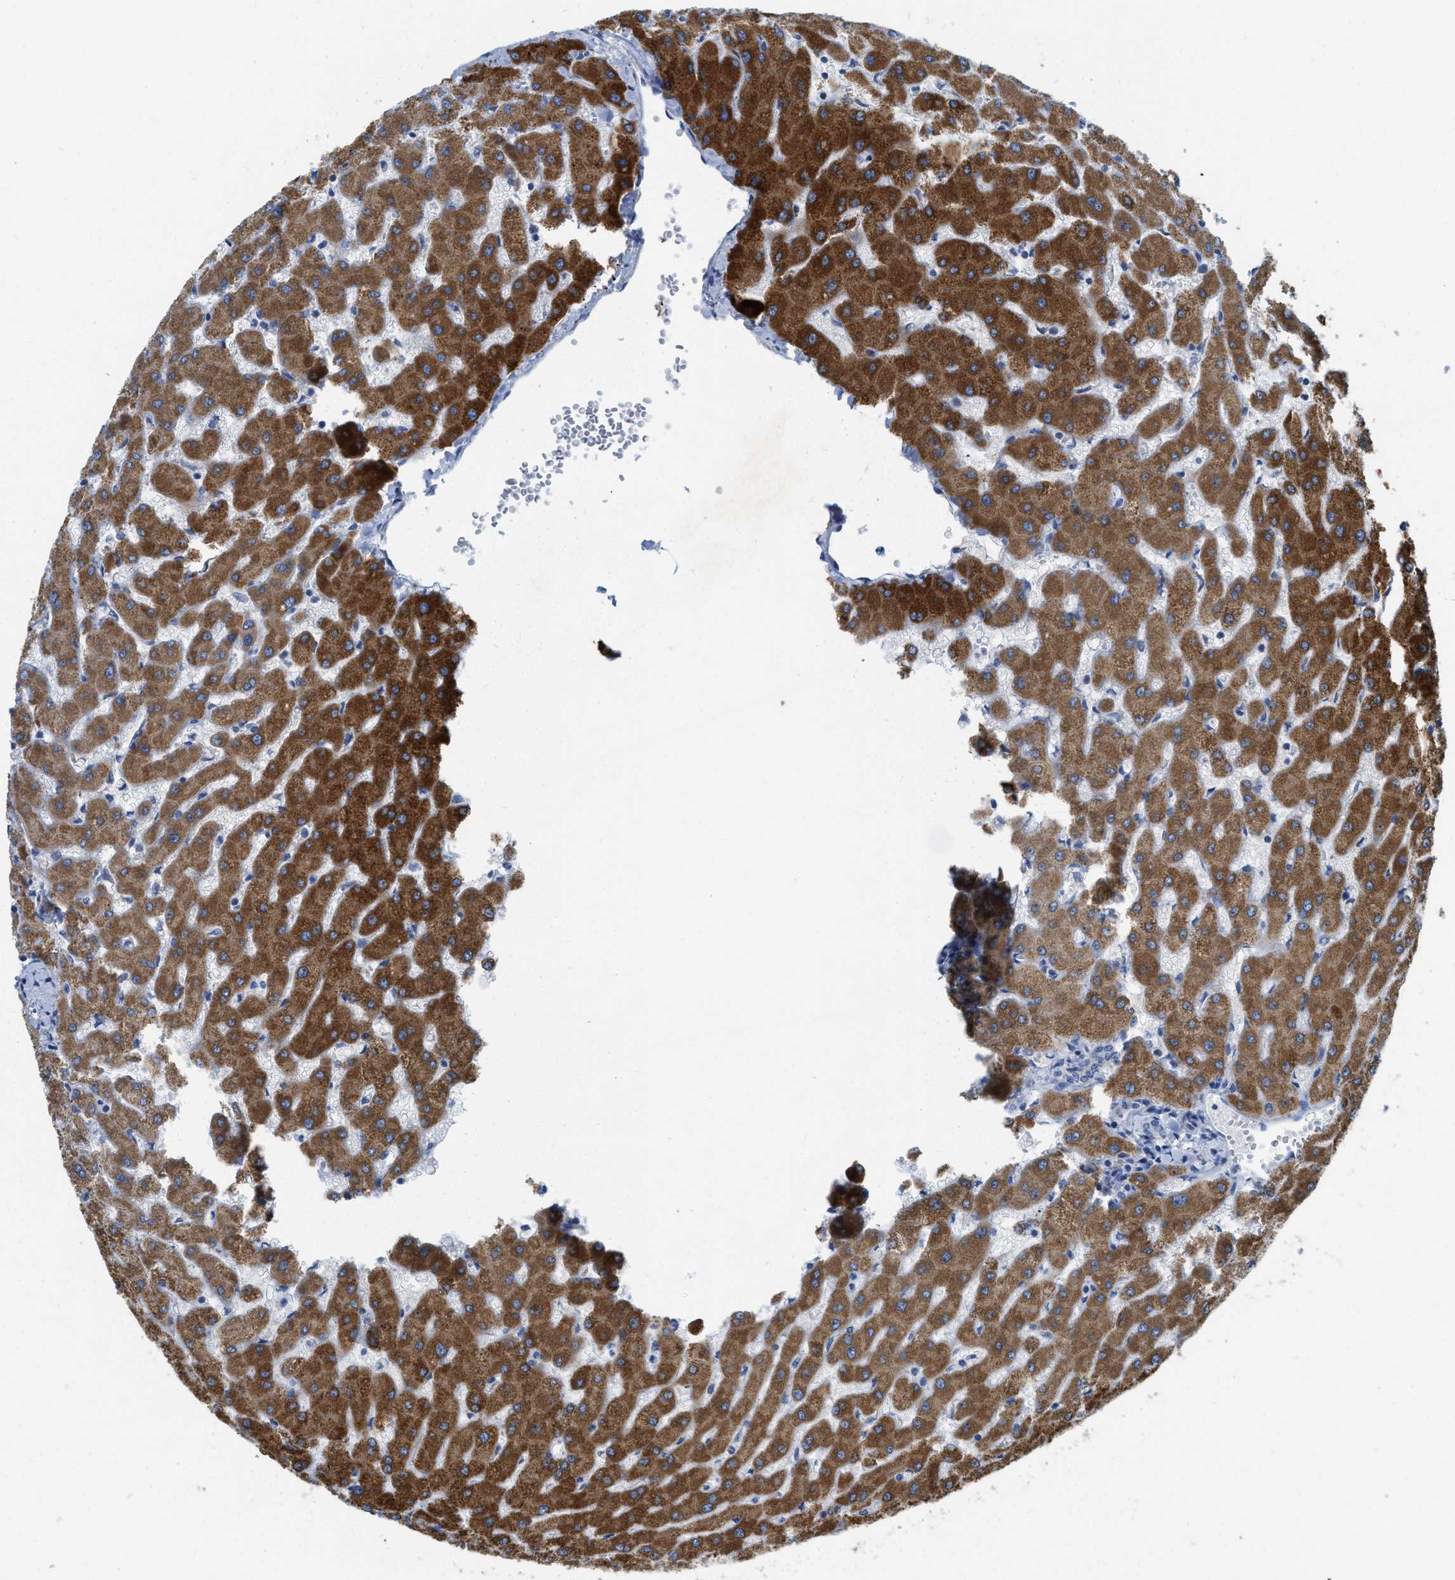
{"staining": {"intensity": "negative", "quantity": "none", "location": "none"}, "tissue": "liver", "cell_type": "Cholangiocytes", "image_type": "normal", "snomed": [{"axis": "morphology", "description": "Normal tissue, NOS"}, {"axis": "topography", "description": "Liver"}], "caption": "This is an immunohistochemistry (IHC) histopathology image of benign human liver. There is no positivity in cholangiocytes.", "gene": "GATD3", "patient": {"sex": "female", "age": 63}}